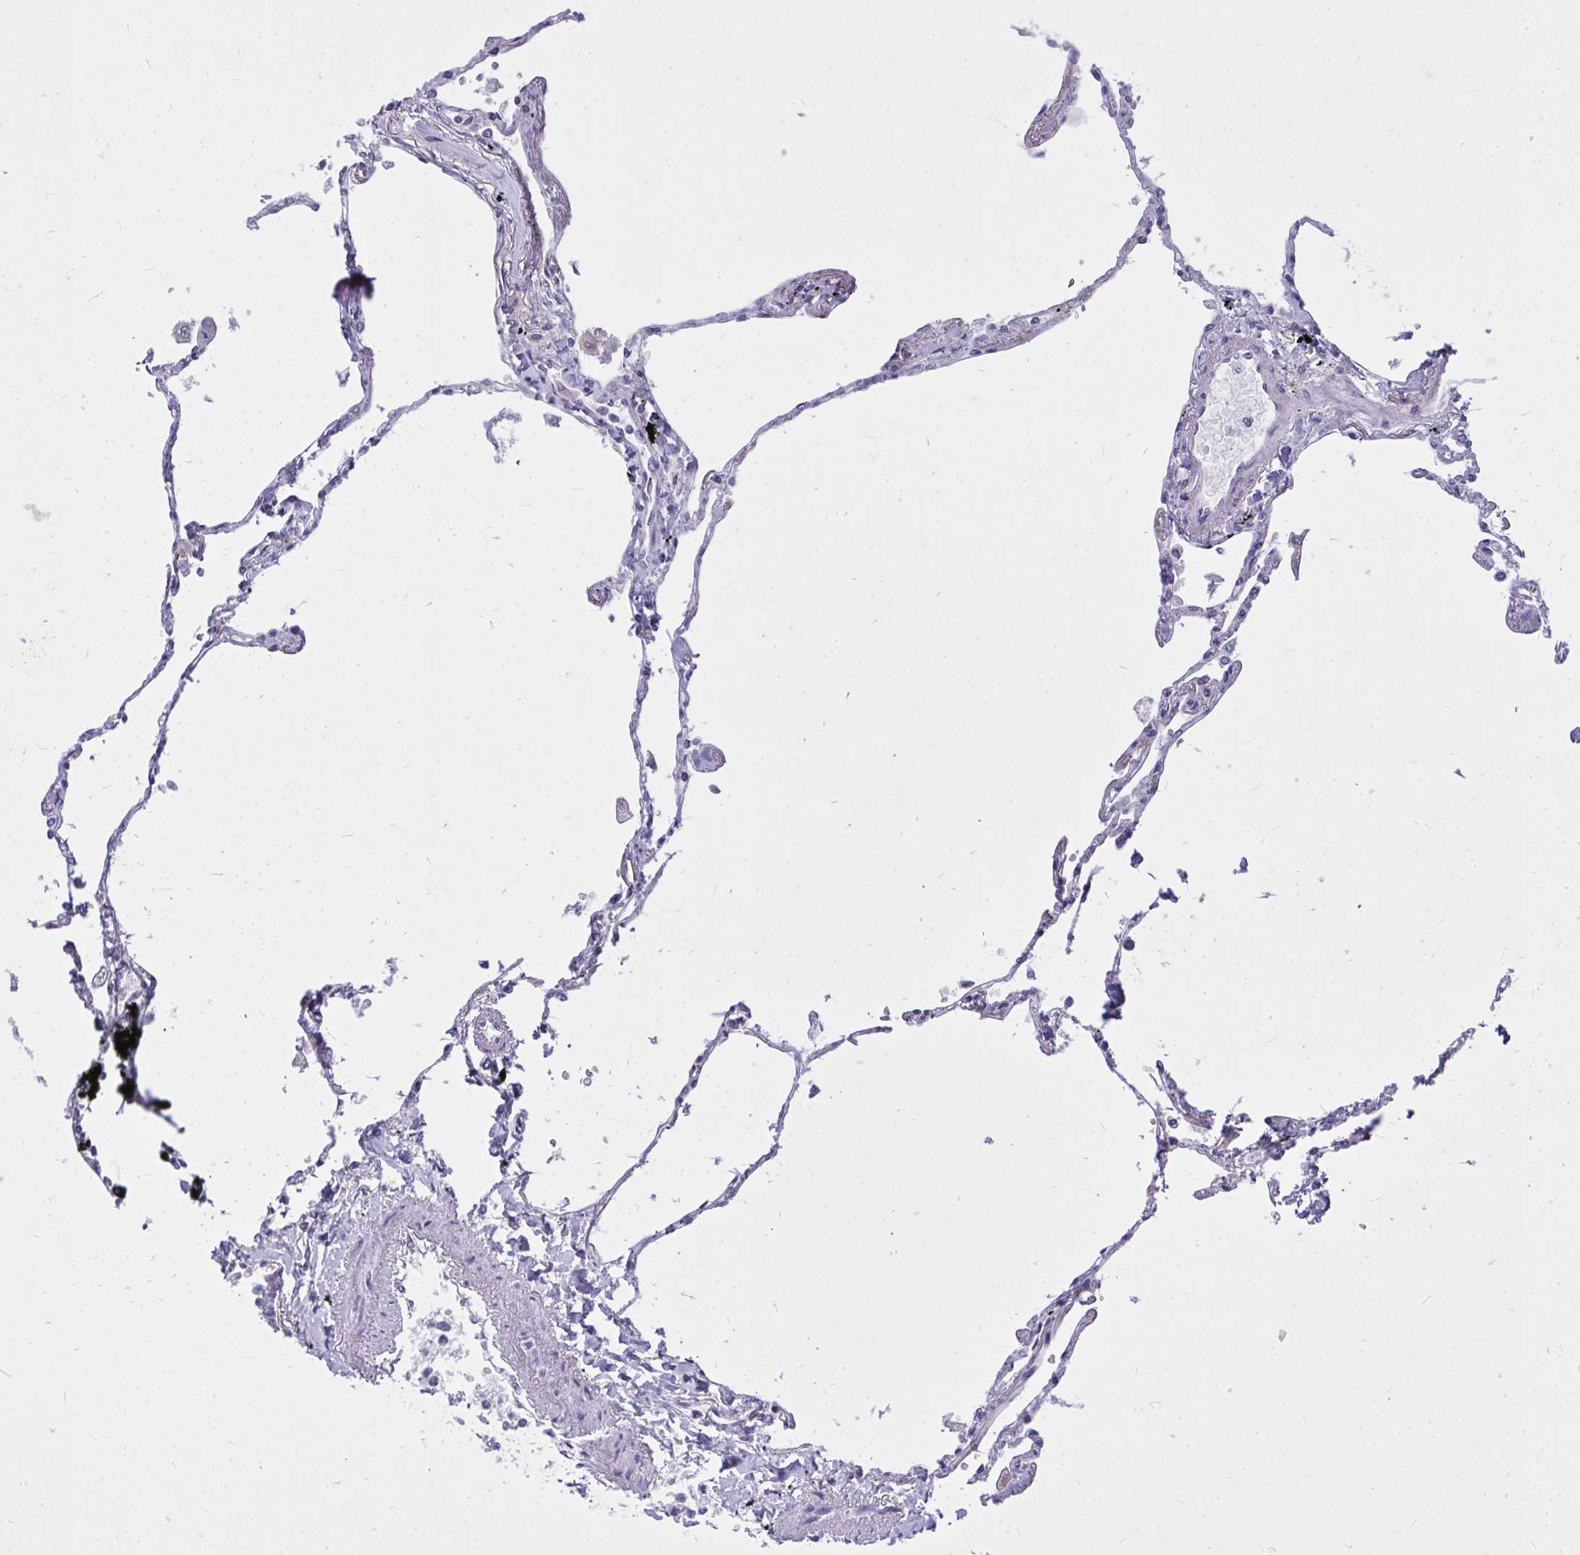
{"staining": {"intensity": "negative", "quantity": "none", "location": "none"}, "tissue": "lung", "cell_type": "Alveolar cells", "image_type": "normal", "snomed": [{"axis": "morphology", "description": "Normal tissue, NOS"}, {"axis": "topography", "description": "Lung"}], "caption": "Protein analysis of unremarkable lung shows no significant expression in alveolar cells.", "gene": "ZSCAN25", "patient": {"sex": "female", "age": 67}}